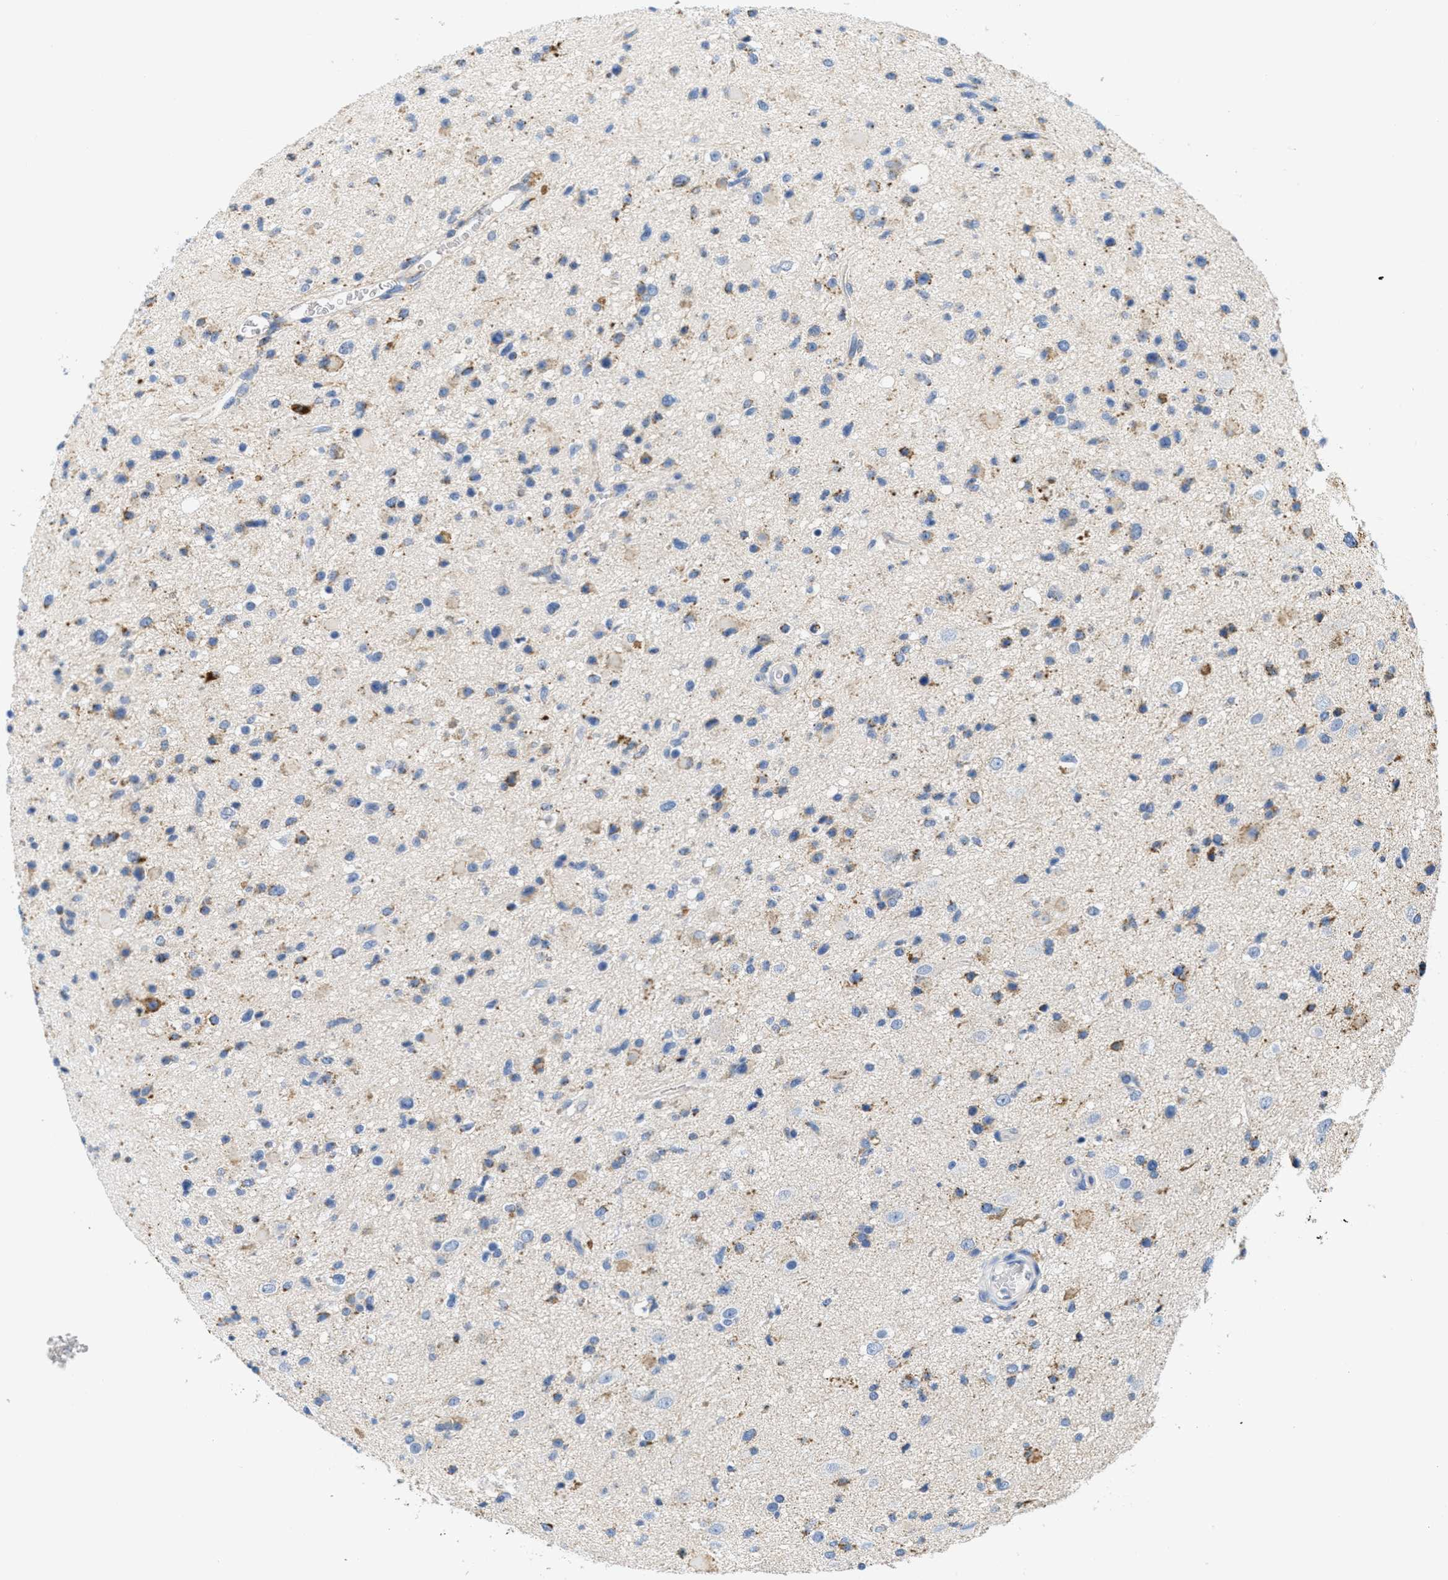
{"staining": {"intensity": "moderate", "quantity": "<25%", "location": "cytoplasmic/membranous"}, "tissue": "glioma", "cell_type": "Tumor cells", "image_type": "cancer", "snomed": [{"axis": "morphology", "description": "Glioma, malignant, High grade"}, {"axis": "topography", "description": "Brain"}], "caption": "Glioma was stained to show a protein in brown. There is low levels of moderate cytoplasmic/membranous expression in about <25% of tumor cells.", "gene": "KCNJ5", "patient": {"sex": "male", "age": 33}}